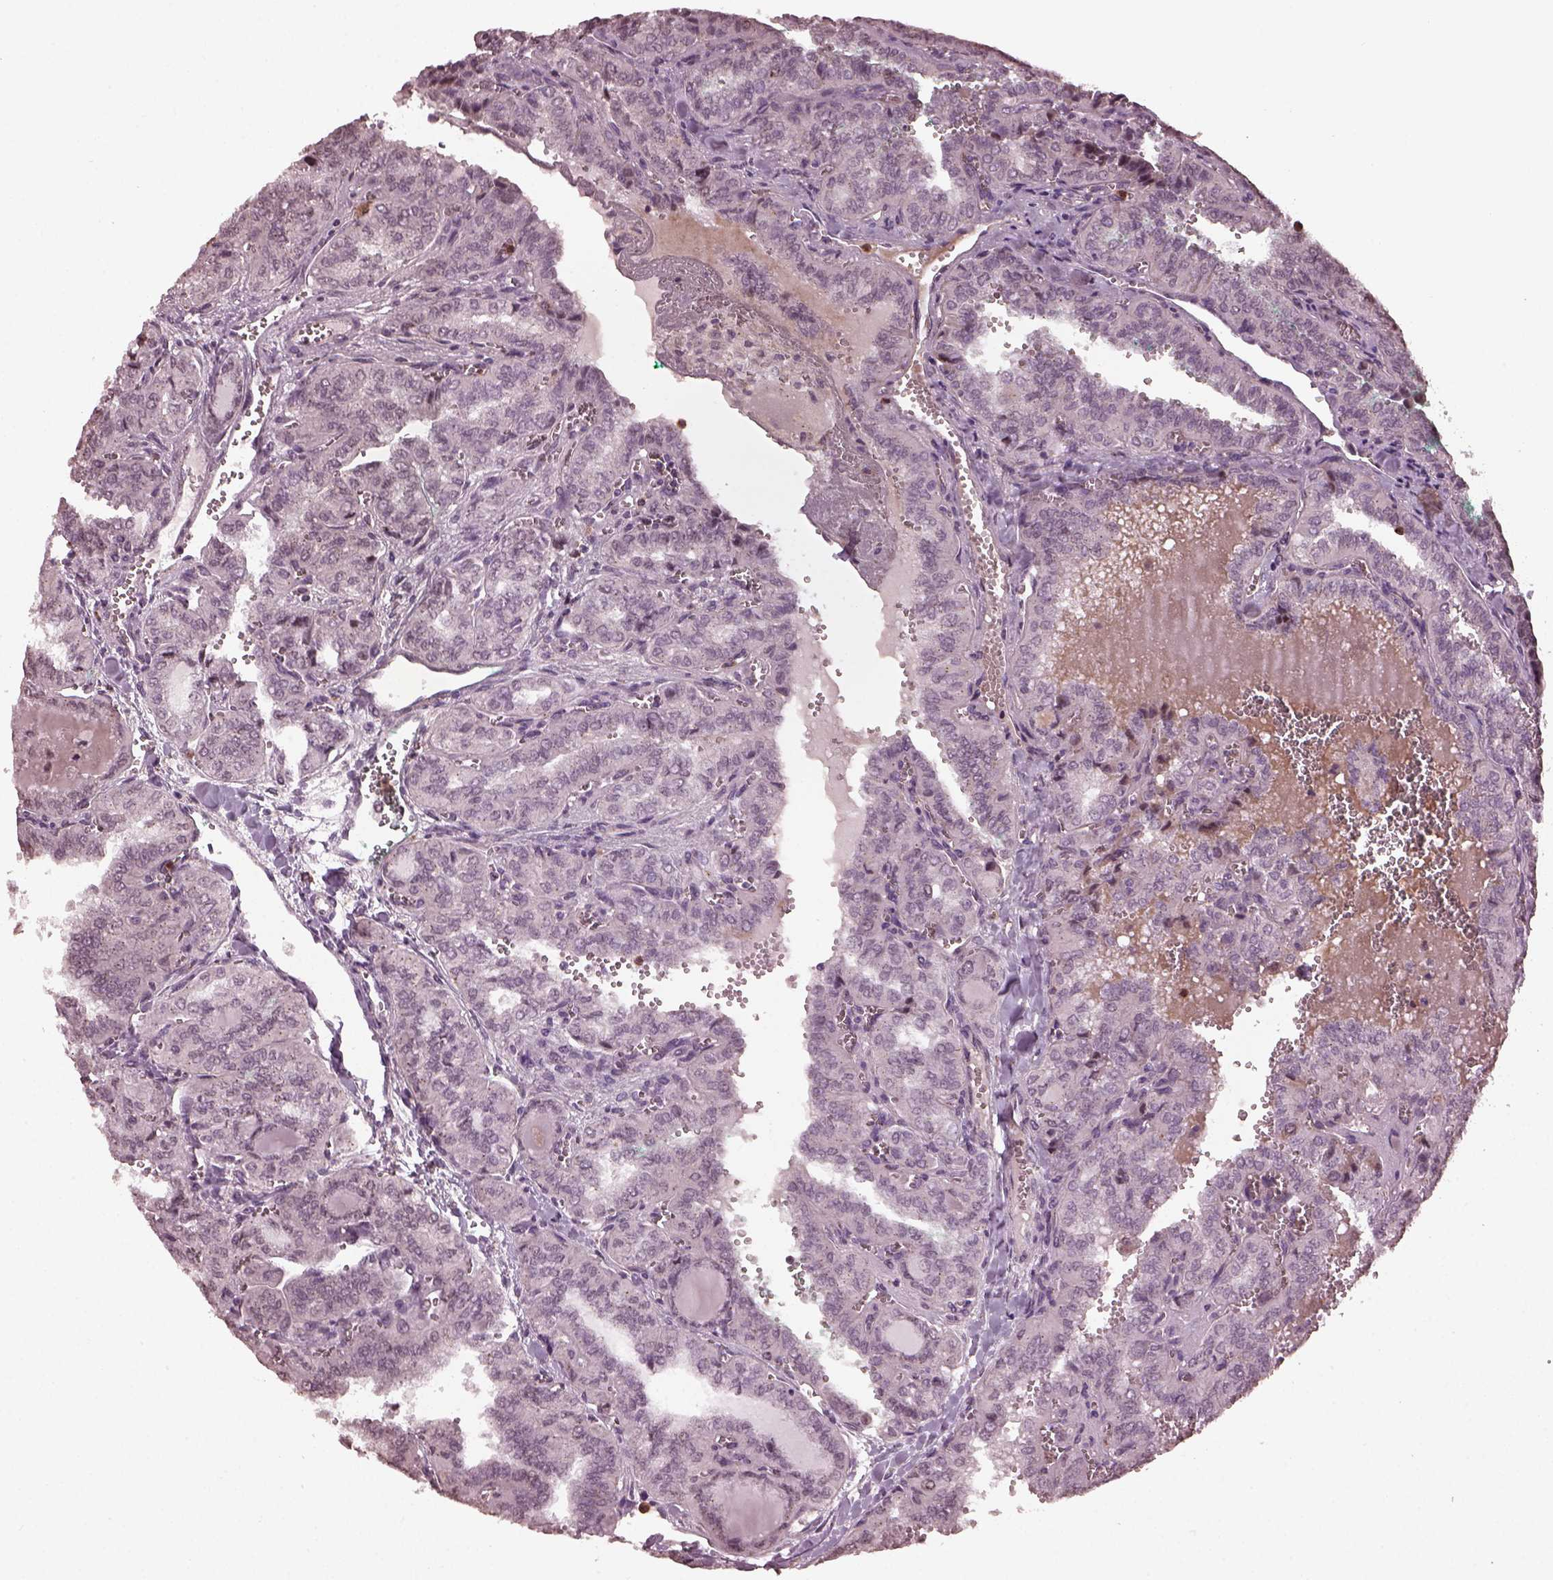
{"staining": {"intensity": "negative", "quantity": "none", "location": "none"}, "tissue": "thyroid cancer", "cell_type": "Tumor cells", "image_type": "cancer", "snomed": [{"axis": "morphology", "description": "Papillary adenocarcinoma, NOS"}, {"axis": "topography", "description": "Thyroid gland"}], "caption": "Immunohistochemical staining of human papillary adenocarcinoma (thyroid) demonstrates no significant positivity in tumor cells.", "gene": "RUFY3", "patient": {"sex": "female", "age": 41}}